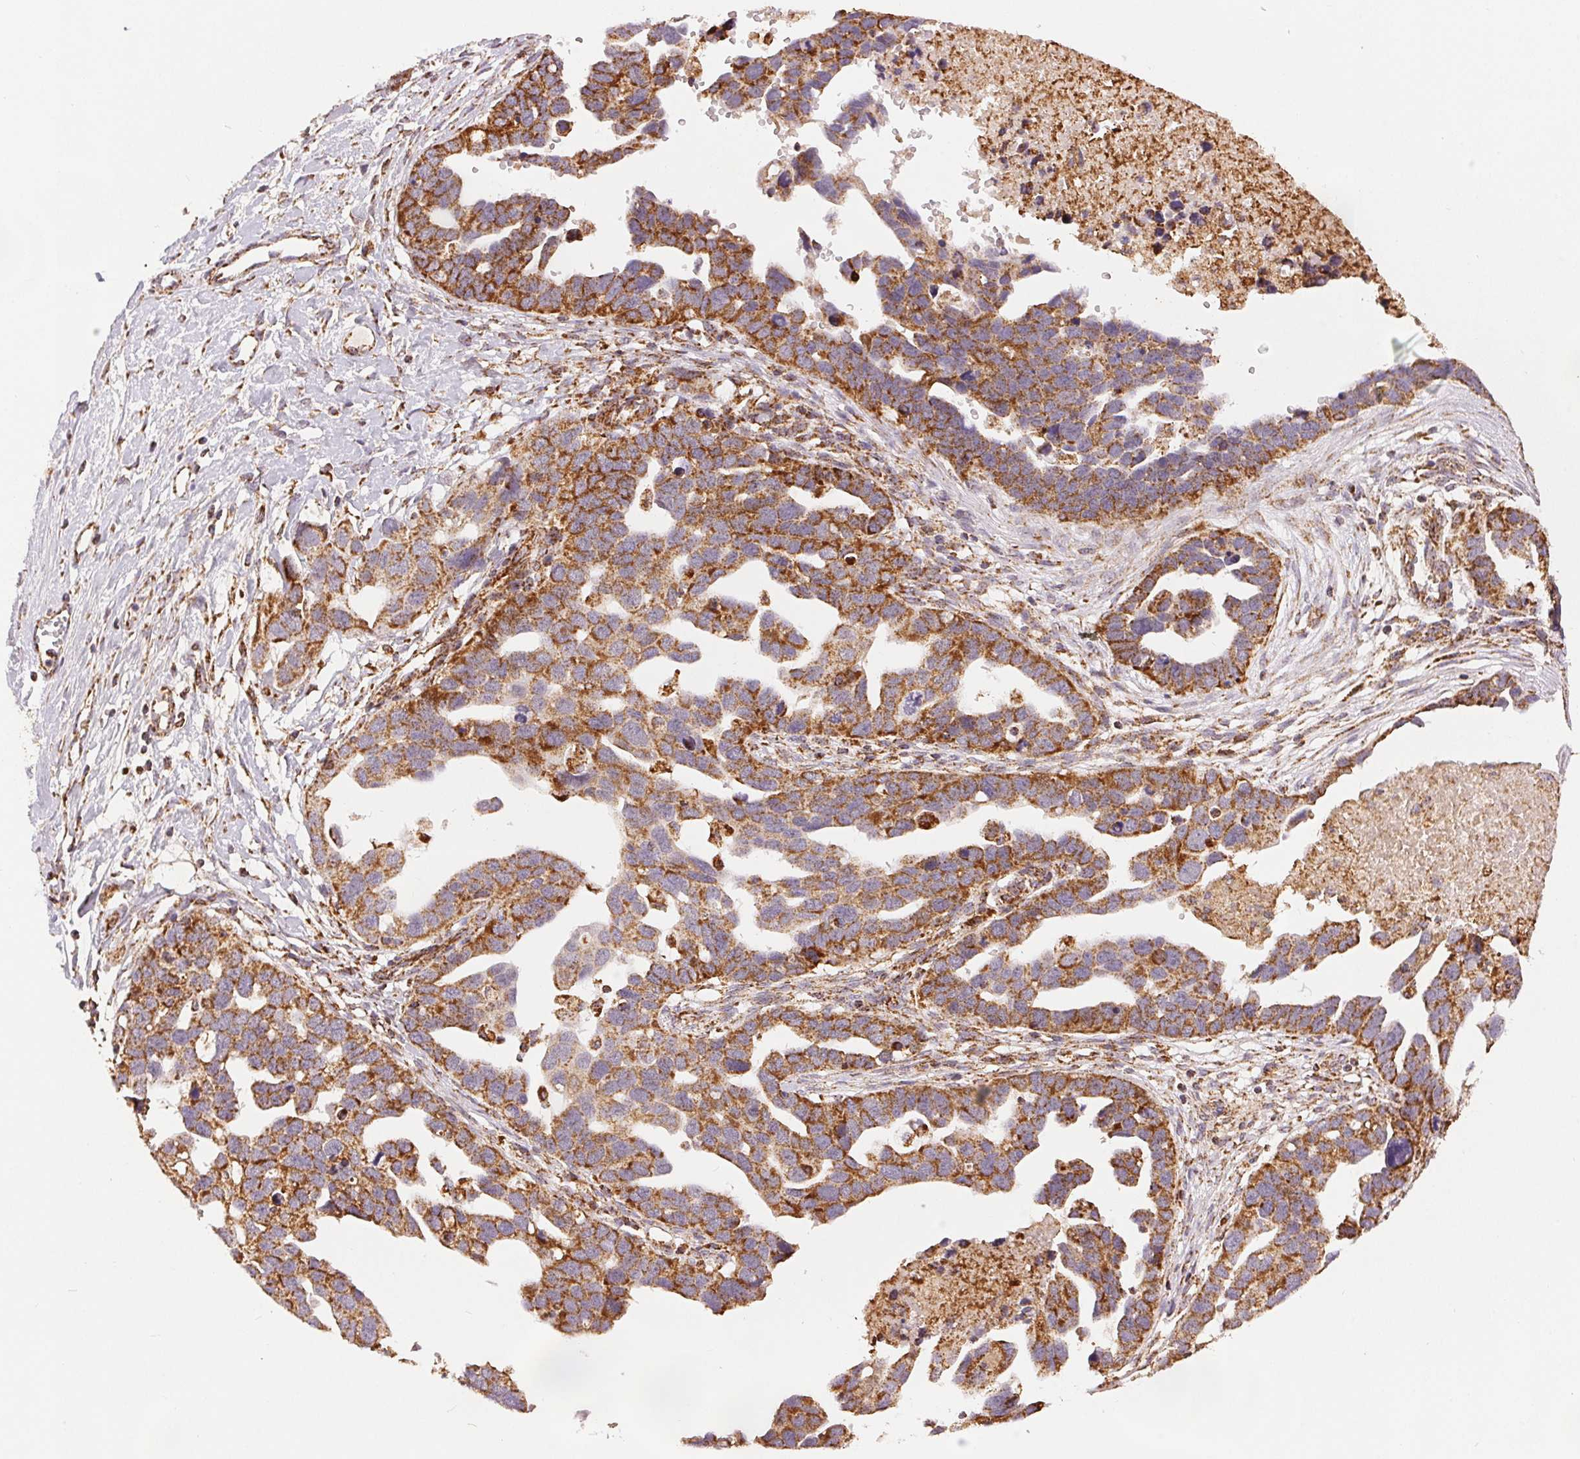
{"staining": {"intensity": "moderate", "quantity": ">75%", "location": "cytoplasmic/membranous"}, "tissue": "ovarian cancer", "cell_type": "Tumor cells", "image_type": "cancer", "snomed": [{"axis": "morphology", "description": "Cystadenocarcinoma, serous, NOS"}, {"axis": "topography", "description": "Ovary"}], "caption": "Serous cystadenocarcinoma (ovarian) was stained to show a protein in brown. There is medium levels of moderate cytoplasmic/membranous positivity in about >75% of tumor cells.", "gene": "SDHB", "patient": {"sex": "female", "age": 54}}